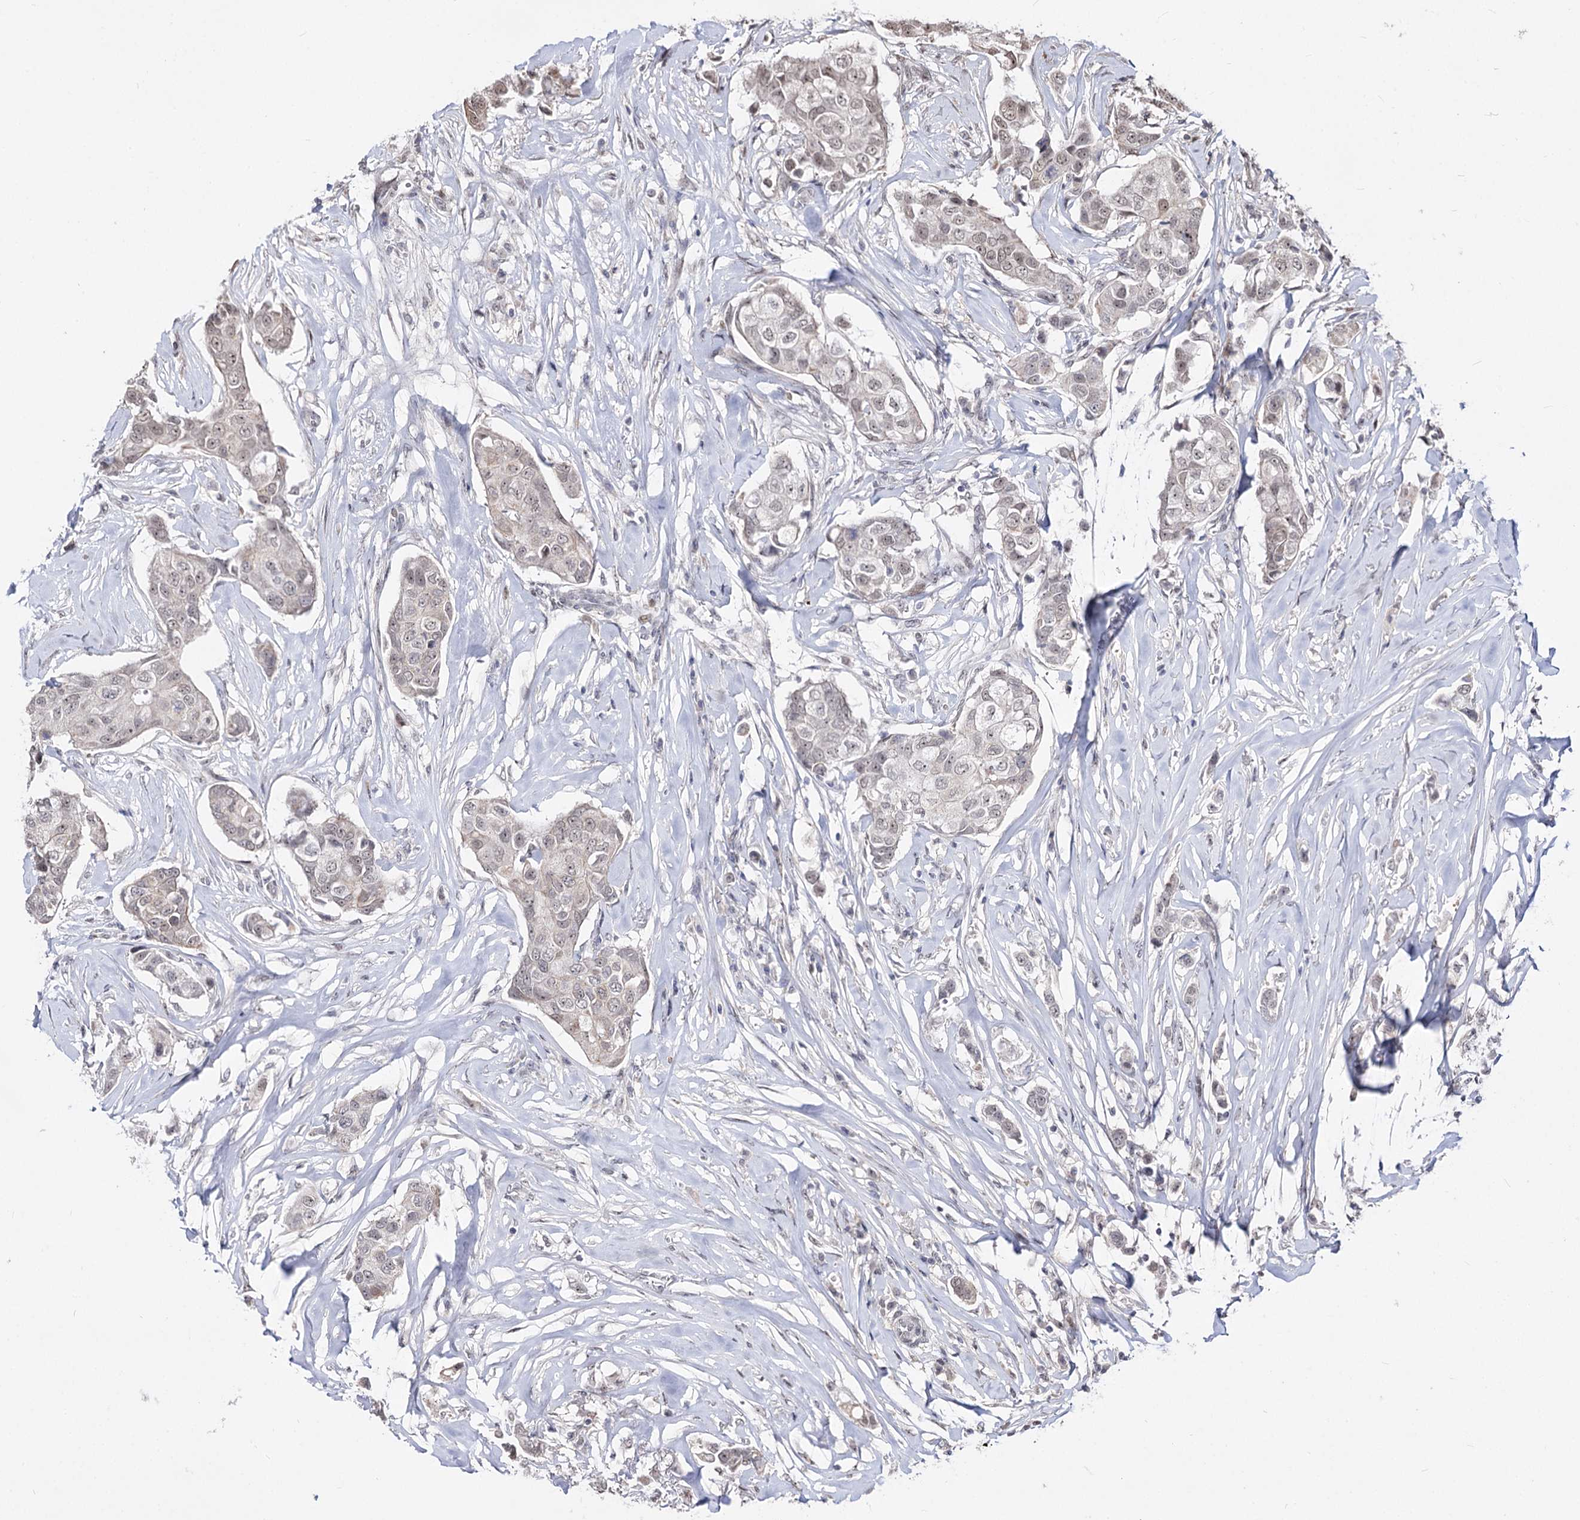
{"staining": {"intensity": "weak", "quantity": "25%-75%", "location": "nuclear"}, "tissue": "breast cancer", "cell_type": "Tumor cells", "image_type": "cancer", "snomed": [{"axis": "morphology", "description": "Duct carcinoma"}, {"axis": "topography", "description": "Breast"}], "caption": "Immunohistochemical staining of human breast cancer (infiltrating ductal carcinoma) demonstrates weak nuclear protein expression in about 25%-75% of tumor cells. (DAB IHC, brown staining for protein, blue staining for nuclei).", "gene": "STOX1", "patient": {"sex": "female", "age": 80}}